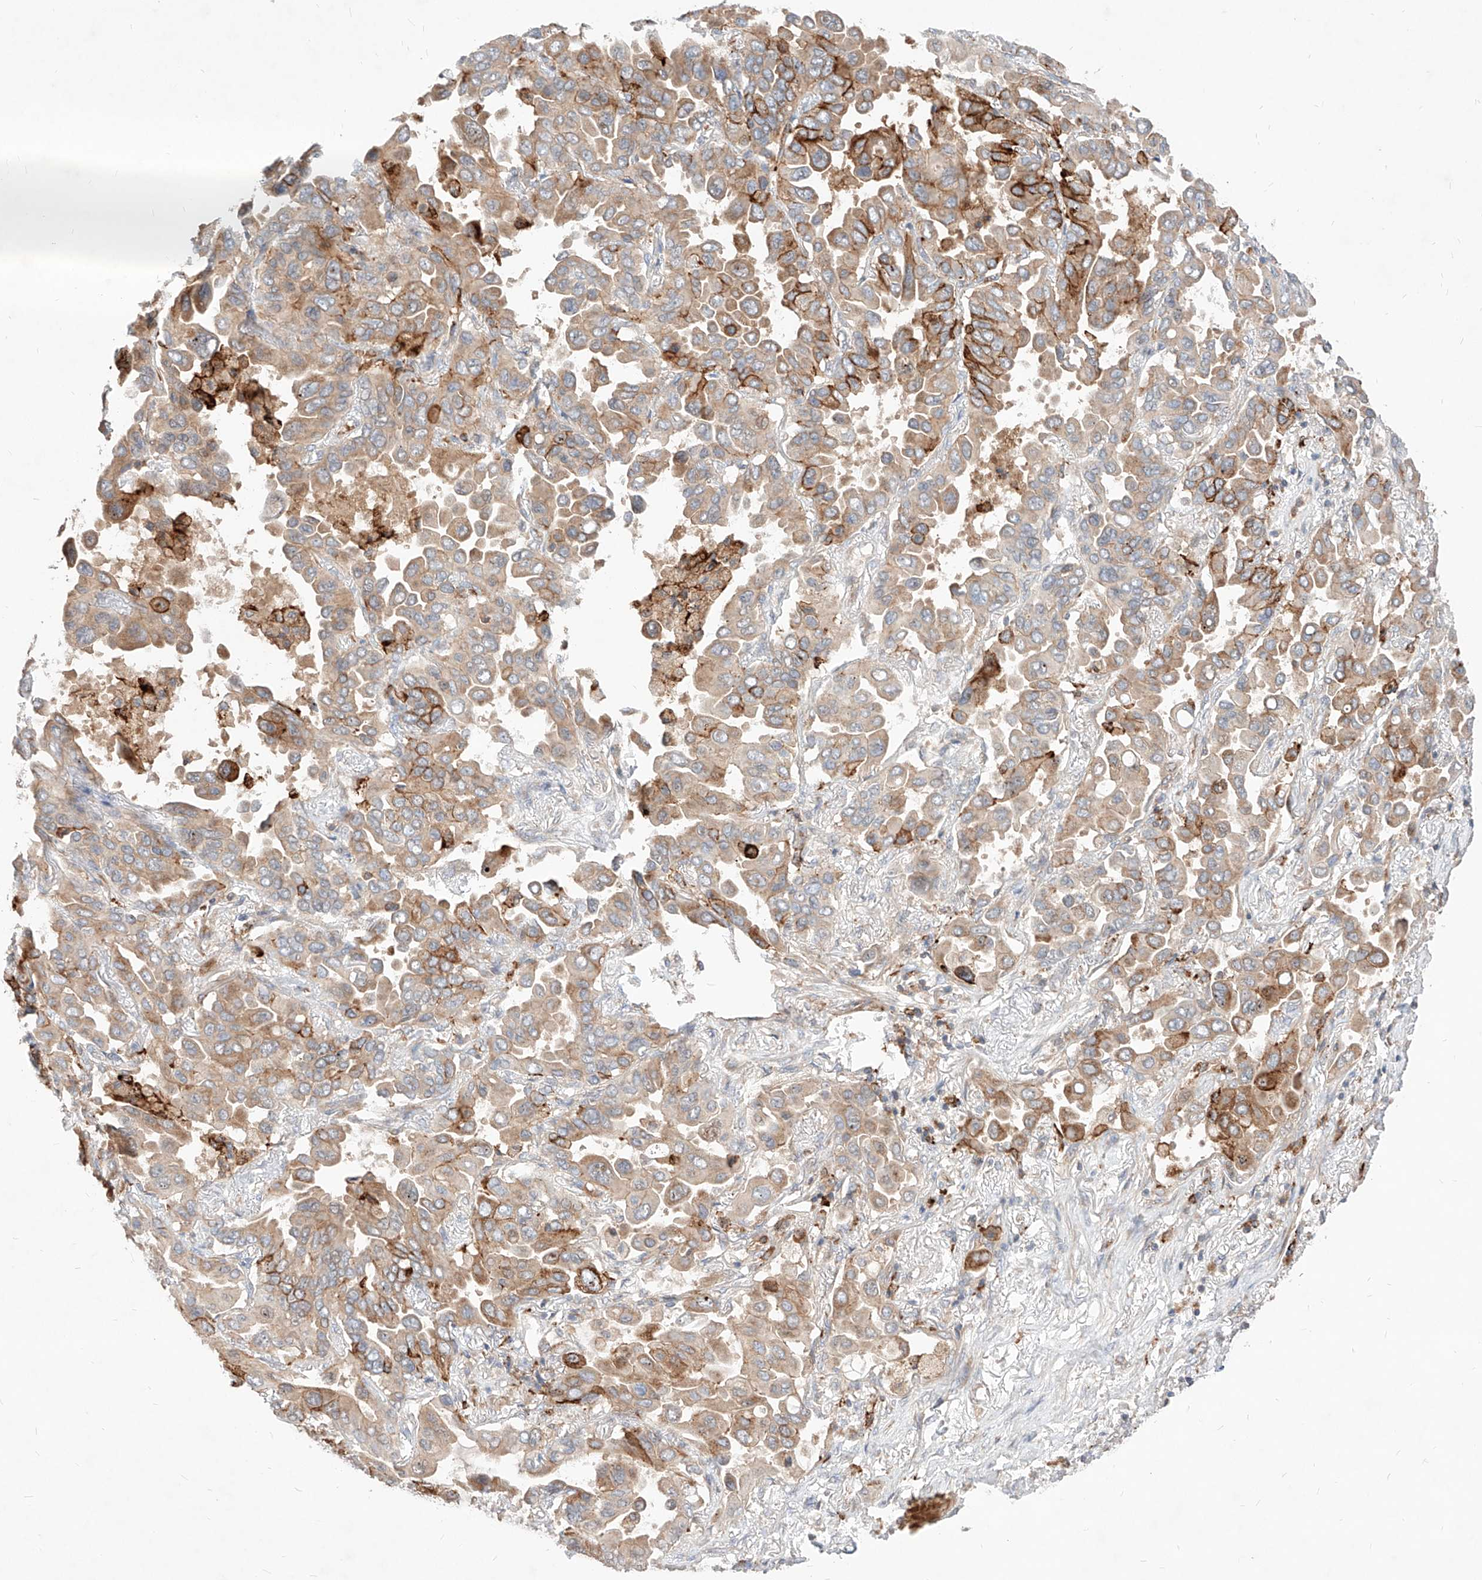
{"staining": {"intensity": "strong", "quantity": "<25%", "location": "cytoplasmic/membranous"}, "tissue": "lung cancer", "cell_type": "Tumor cells", "image_type": "cancer", "snomed": [{"axis": "morphology", "description": "Adenocarcinoma, NOS"}, {"axis": "topography", "description": "Lung"}], "caption": "Immunohistochemical staining of human lung adenocarcinoma shows medium levels of strong cytoplasmic/membranous protein staining in about <25% of tumor cells.", "gene": "TSNAX", "patient": {"sex": "male", "age": 64}}